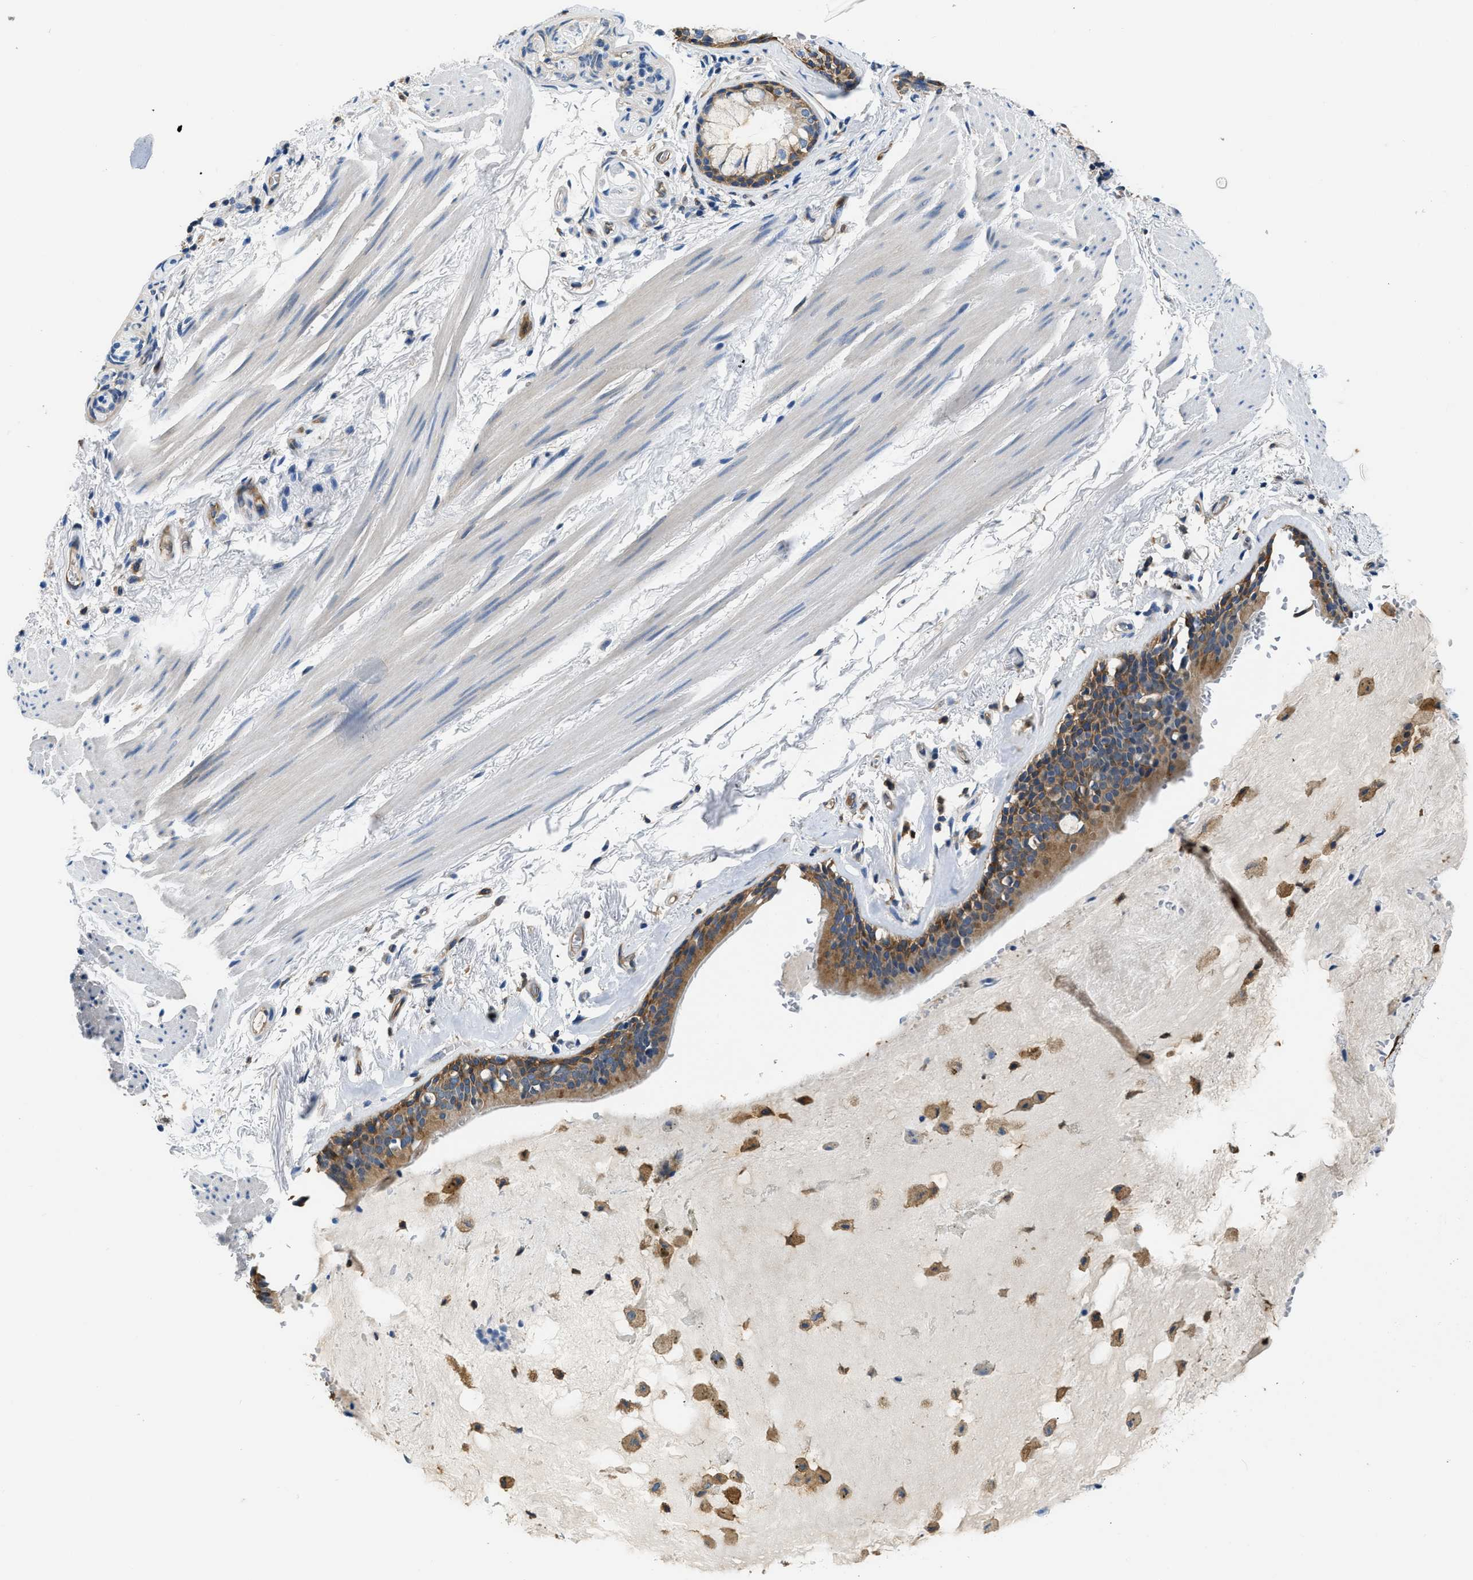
{"staining": {"intensity": "strong", "quantity": ">75%", "location": "cytoplasmic/membranous"}, "tissue": "bronchus", "cell_type": "Respiratory epithelial cells", "image_type": "normal", "snomed": [{"axis": "morphology", "description": "Normal tissue, NOS"}, {"axis": "topography", "description": "Cartilage tissue"}], "caption": "This micrograph shows immunohistochemistry (IHC) staining of unremarkable human bronchus, with high strong cytoplasmic/membranous staining in approximately >75% of respiratory epithelial cells.", "gene": "PKM", "patient": {"sex": "female", "age": 63}}